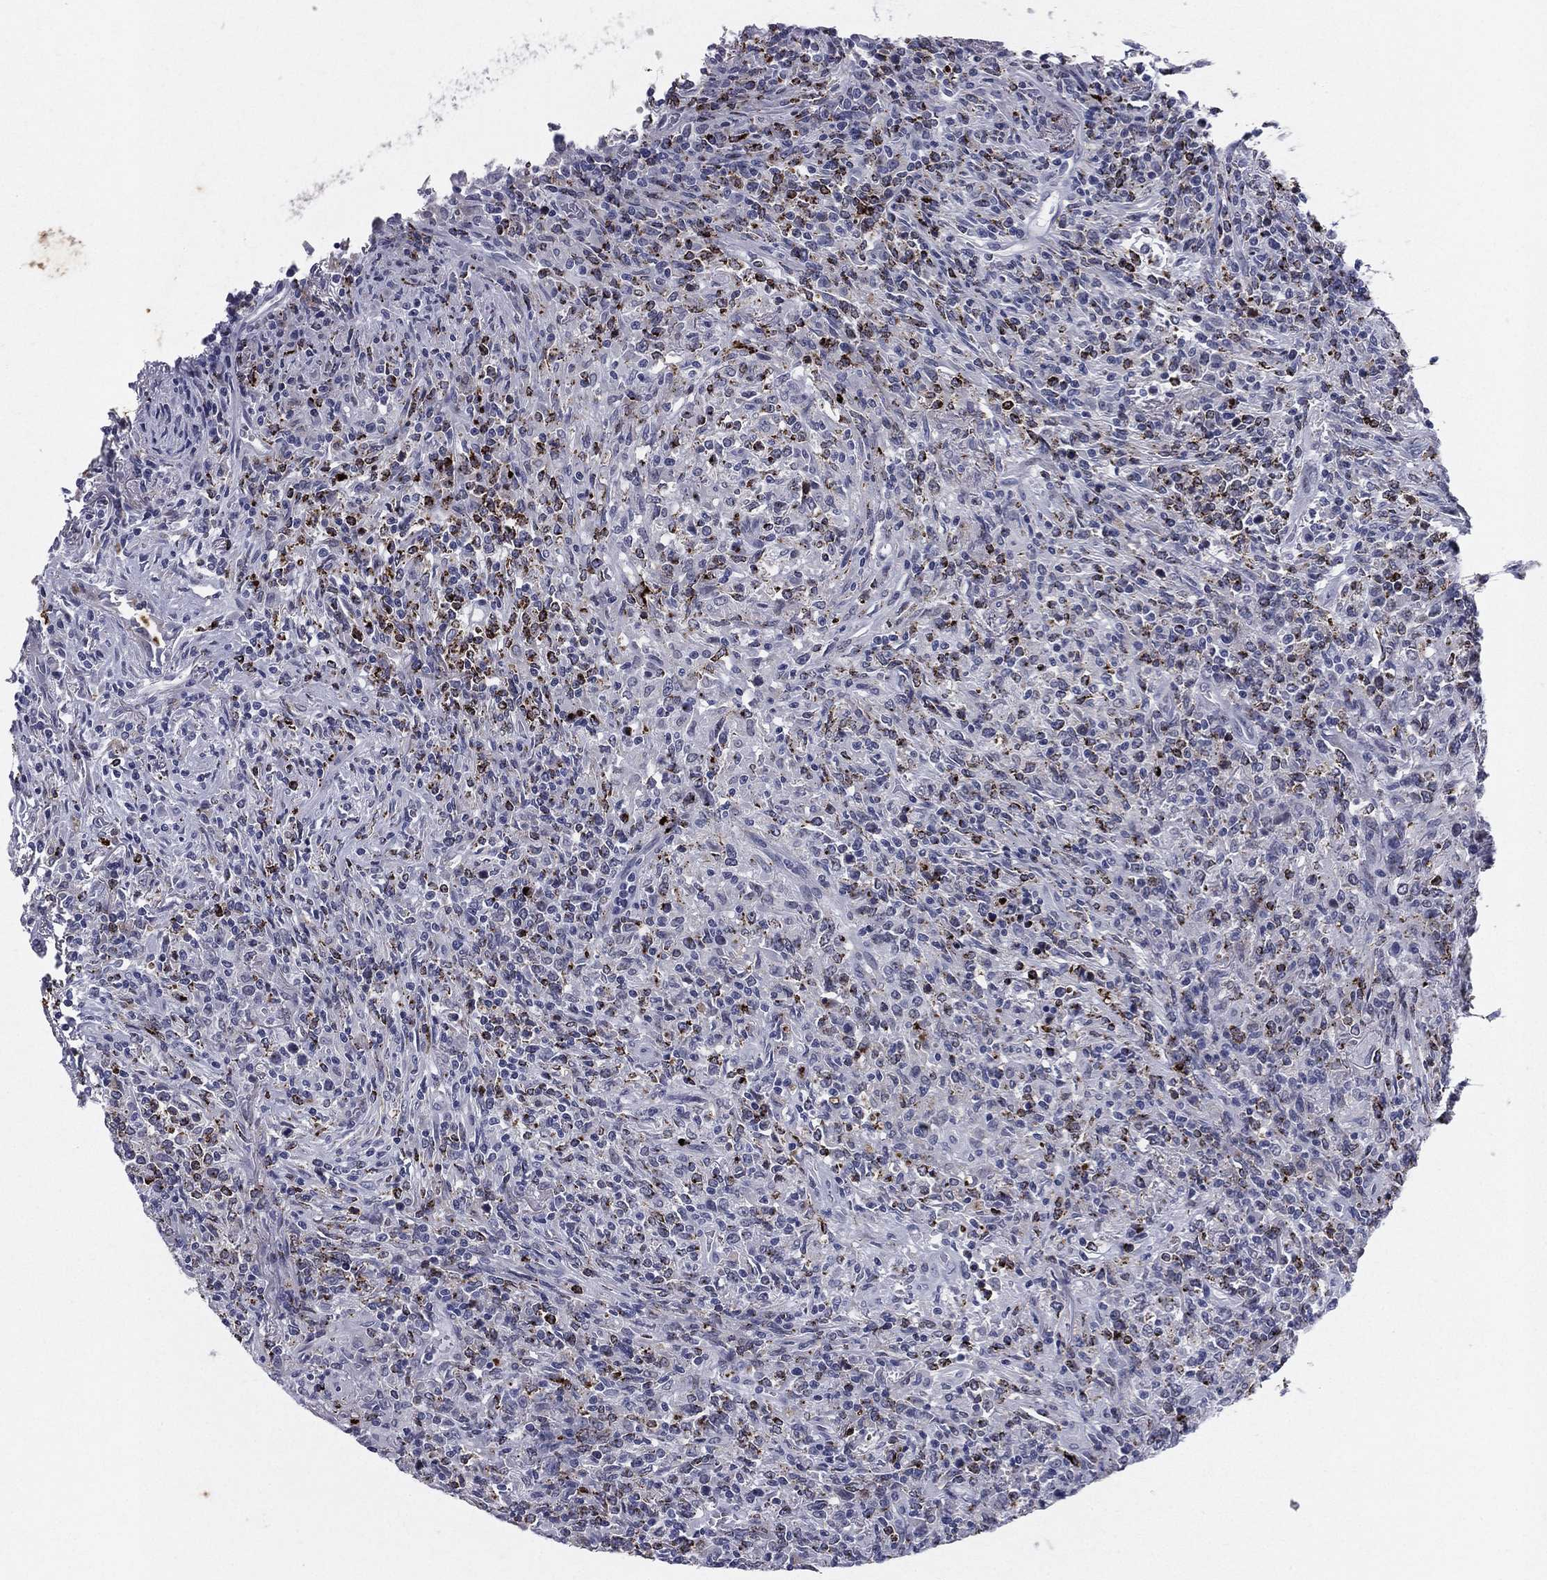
{"staining": {"intensity": "moderate", "quantity": "<25%", "location": "cytoplasmic/membranous"}, "tissue": "lymphoma", "cell_type": "Tumor cells", "image_type": "cancer", "snomed": [{"axis": "morphology", "description": "Malignant lymphoma, non-Hodgkin's type, High grade"}, {"axis": "topography", "description": "Lung"}], "caption": "Approximately <25% of tumor cells in human lymphoma demonstrate moderate cytoplasmic/membranous protein expression as visualized by brown immunohistochemical staining.", "gene": "HLA-DOA", "patient": {"sex": "male", "age": 79}}